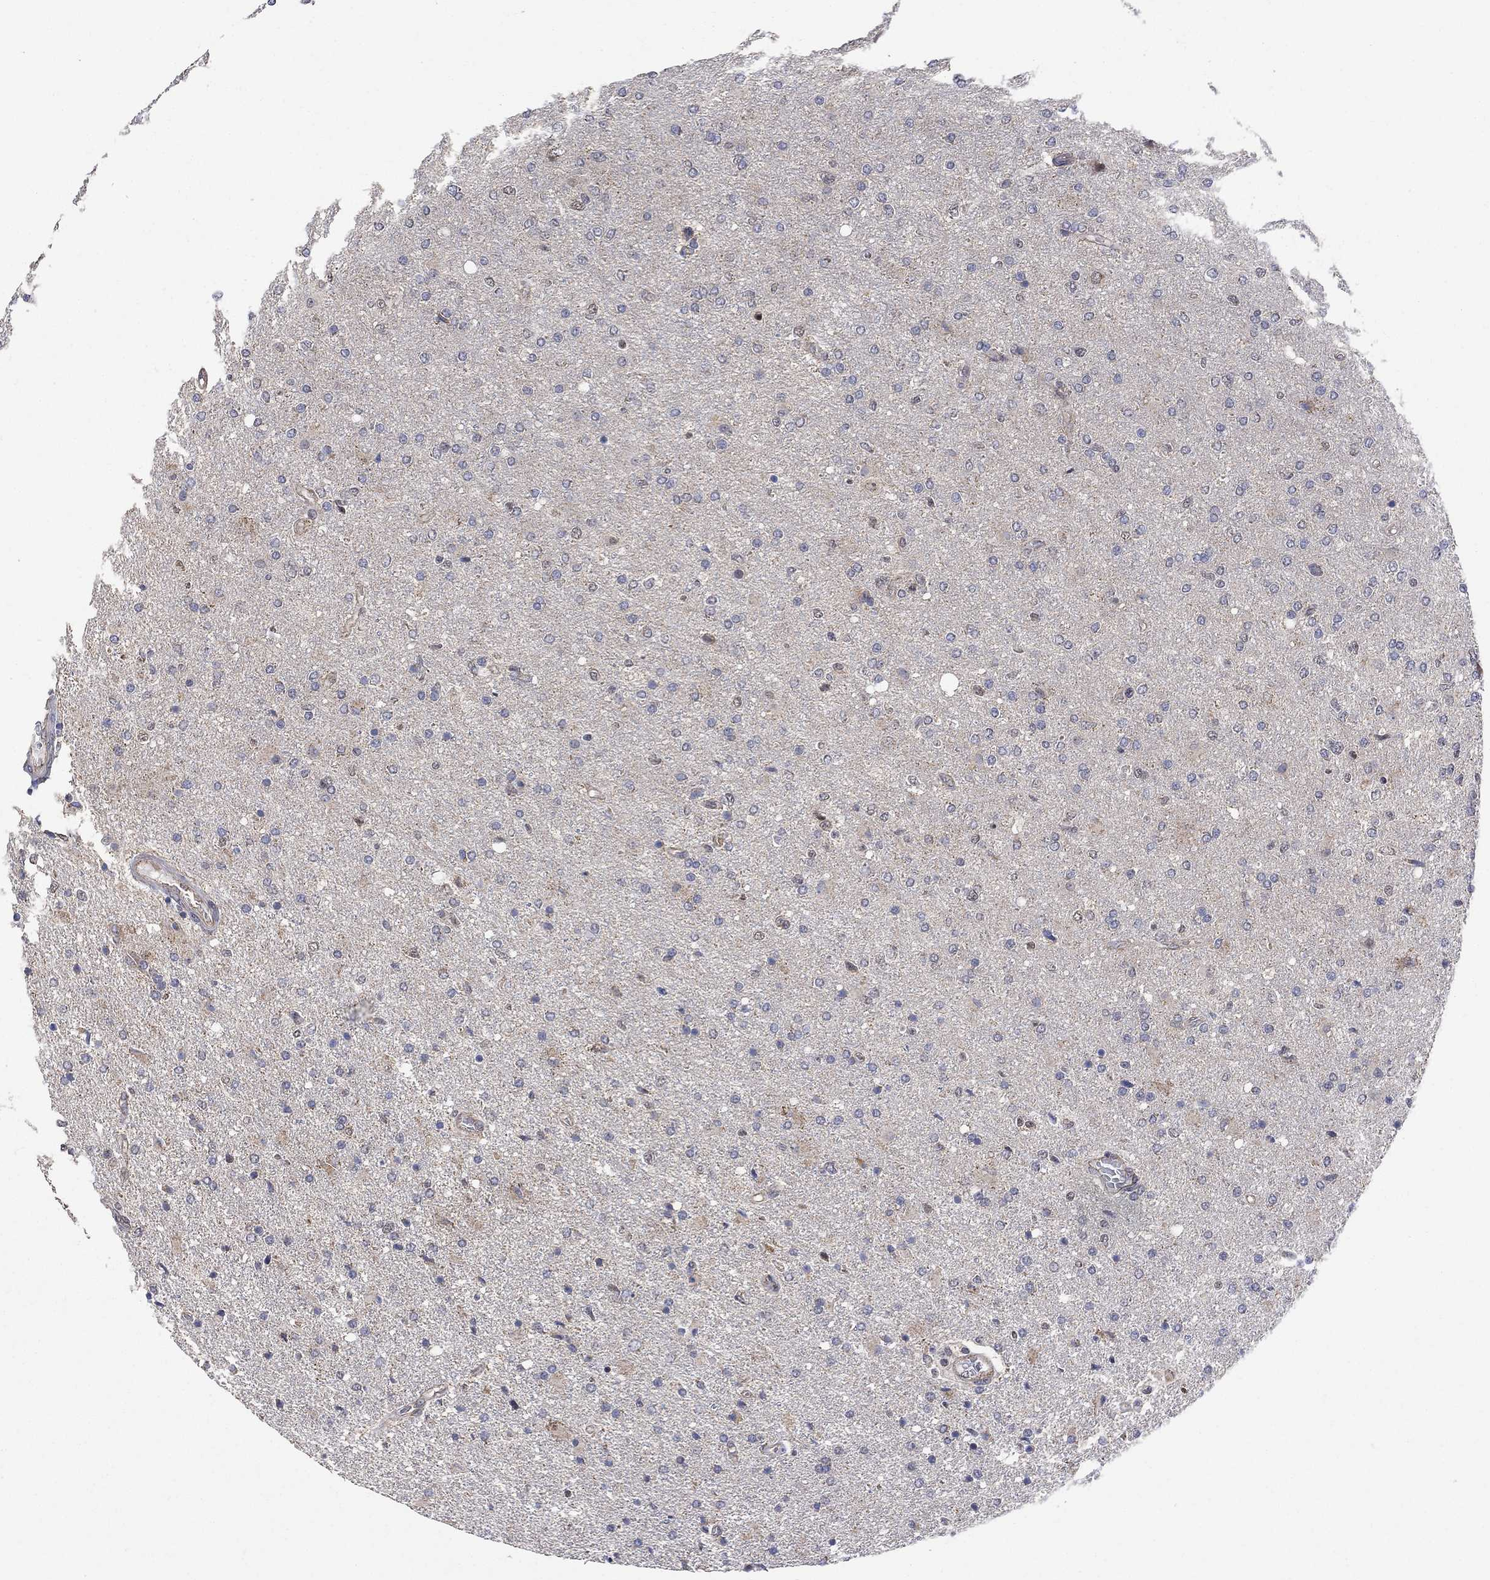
{"staining": {"intensity": "negative", "quantity": "none", "location": "none"}, "tissue": "glioma", "cell_type": "Tumor cells", "image_type": "cancer", "snomed": [{"axis": "morphology", "description": "Glioma, malignant, High grade"}, {"axis": "topography", "description": "Cerebral cortex"}], "caption": "Human malignant glioma (high-grade) stained for a protein using immunohistochemistry (IHC) reveals no staining in tumor cells.", "gene": "ANKRA2", "patient": {"sex": "male", "age": 70}}